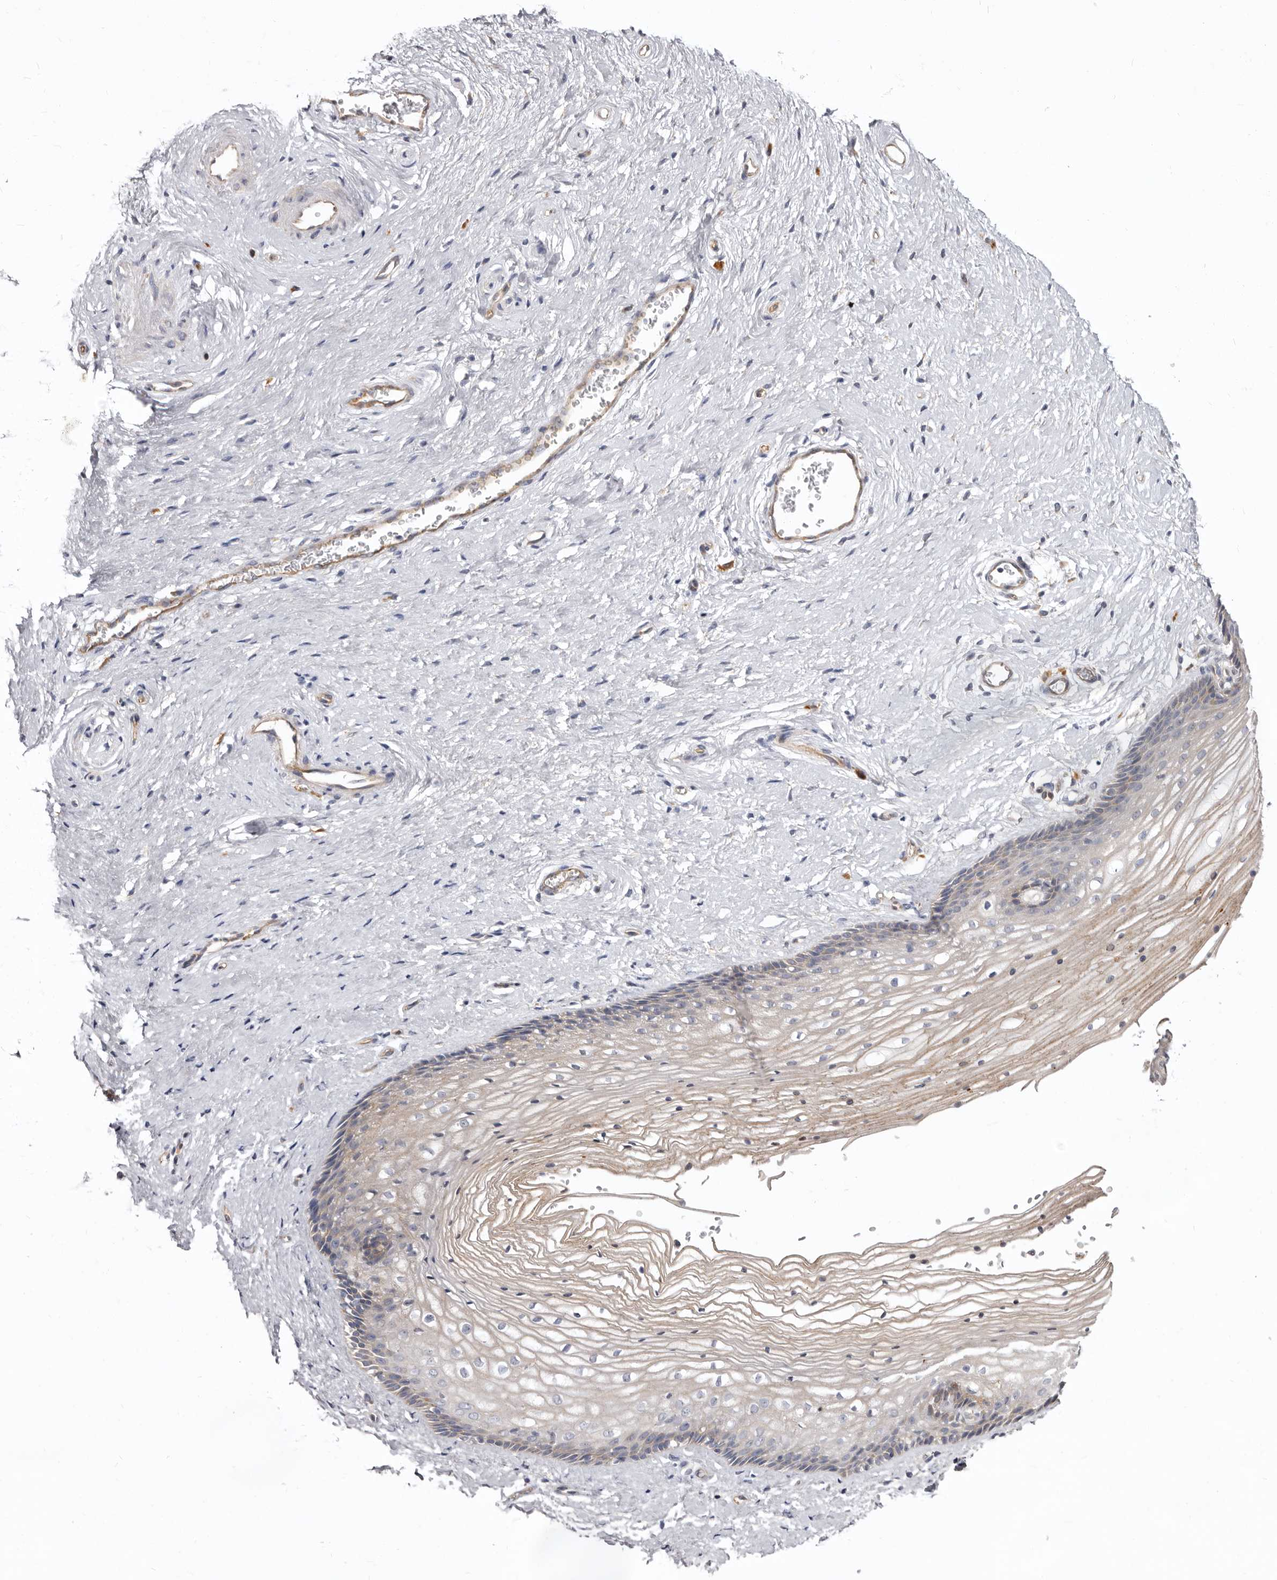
{"staining": {"intensity": "weak", "quantity": "25%-75%", "location": "cytoplasmic/membranous"}, "tissue": "vagina", "cell_type": "Squamous epithelial cells", "image_type": "normal", "snomed": [{"axis": "morphology", "description": "Normal tissue, NOS"}, {"axis": "topography", "description": "Vagina"}], "caption": "About 25%-75% of squamous epithelial cells in normal vagina reveal weak cytoplasmic/membranous protein staining as visualized by brown immunohistochemical staining.", "gene": "FMO2", "patient": {"sex": "female", "age": 46}}